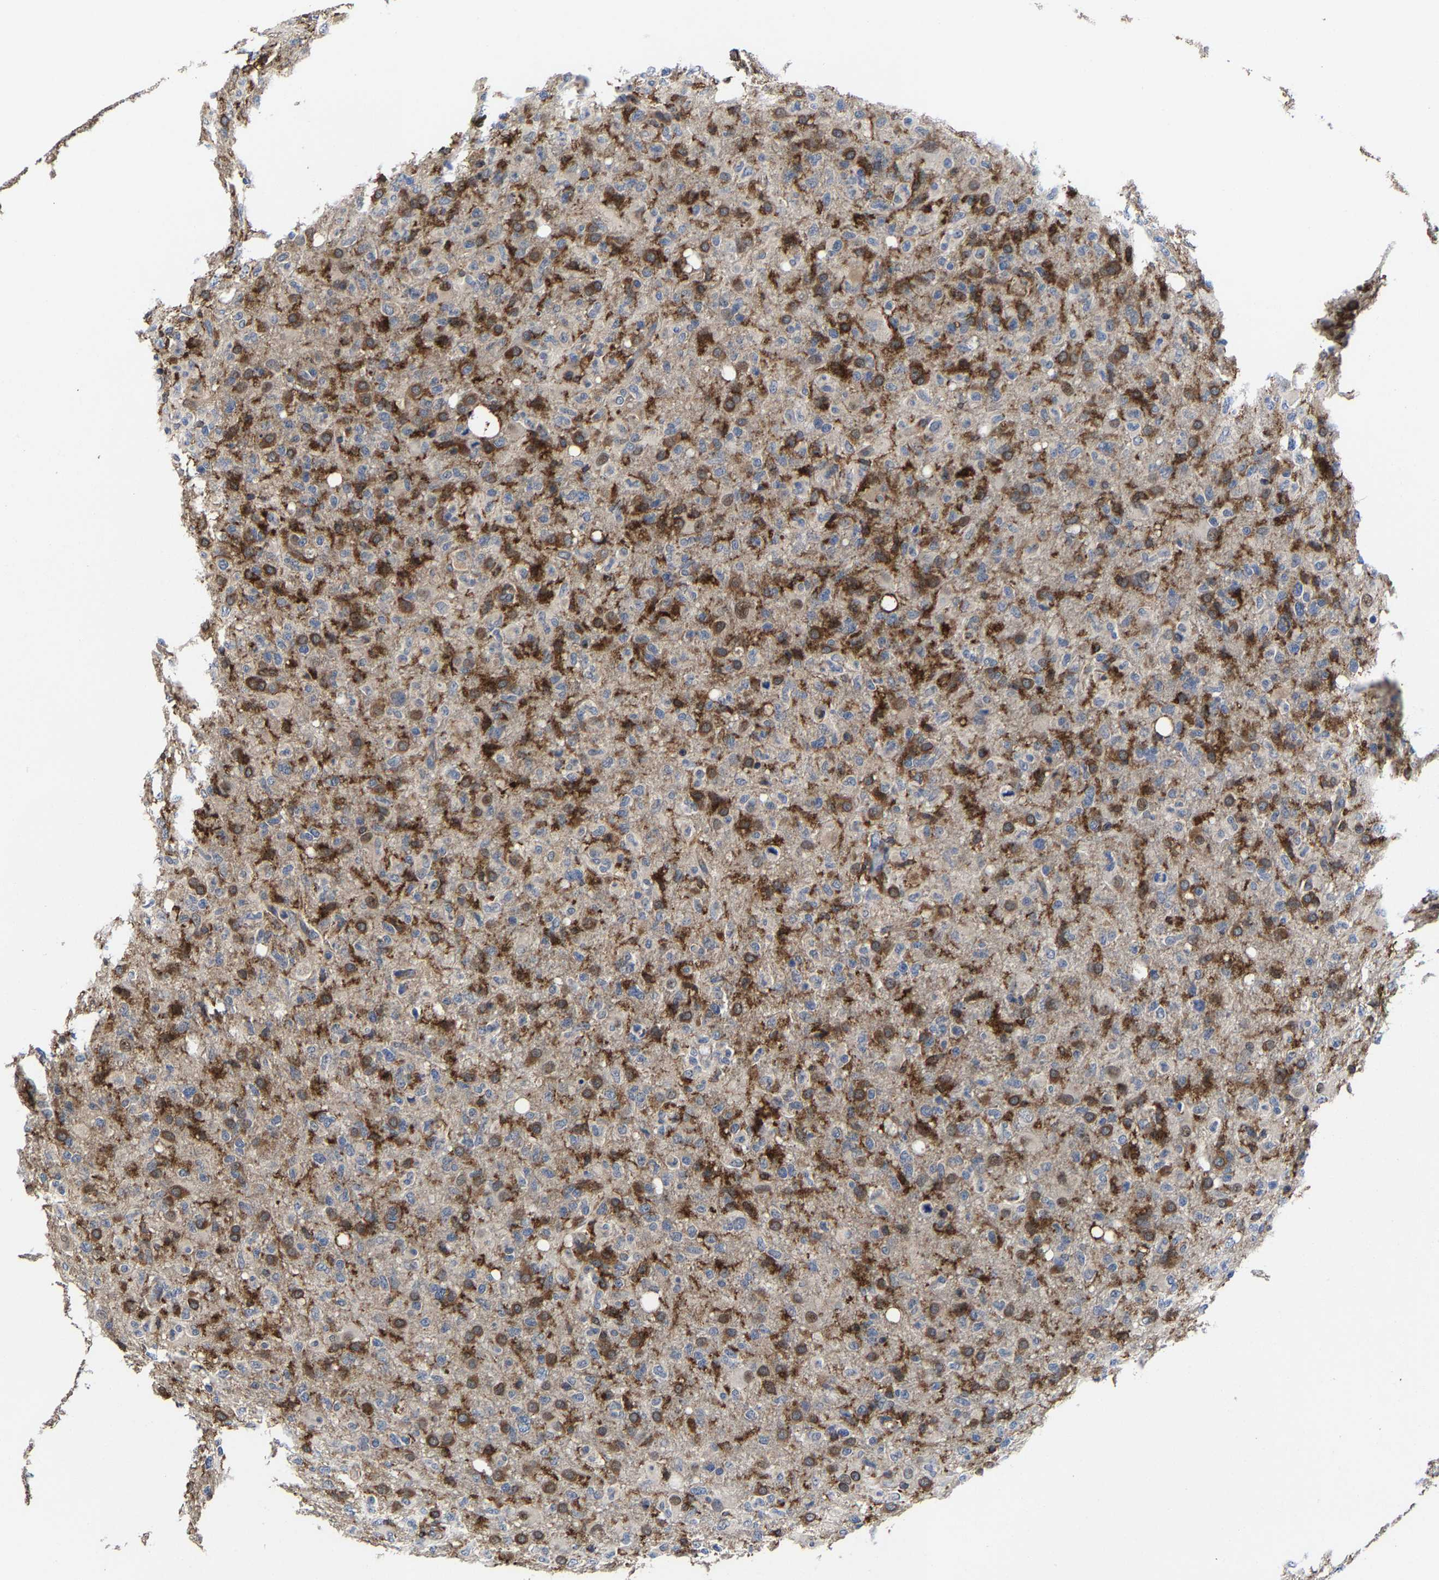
{"staining": {"intensity": "moderate", "quantity": "25%-75%", "location": "cytoplasmic/membranous"}, "tissue": "glioma", "cell_type": "Tumor cells", "image_type": "cancer", "snomed": [{"axis": "morphology", "description": "Glioma, malignant, High grade"}, {"axis": "topography", "description": "Brain"}], "caption": "There is medium levels of moderate cytoplasmic/membranous expression in tumor cells of glioma, as demonstrated by immunohistochemical staining (brown color).", "gene": "PFKFB3", "patient": {"sex": "female", "age": 57}}